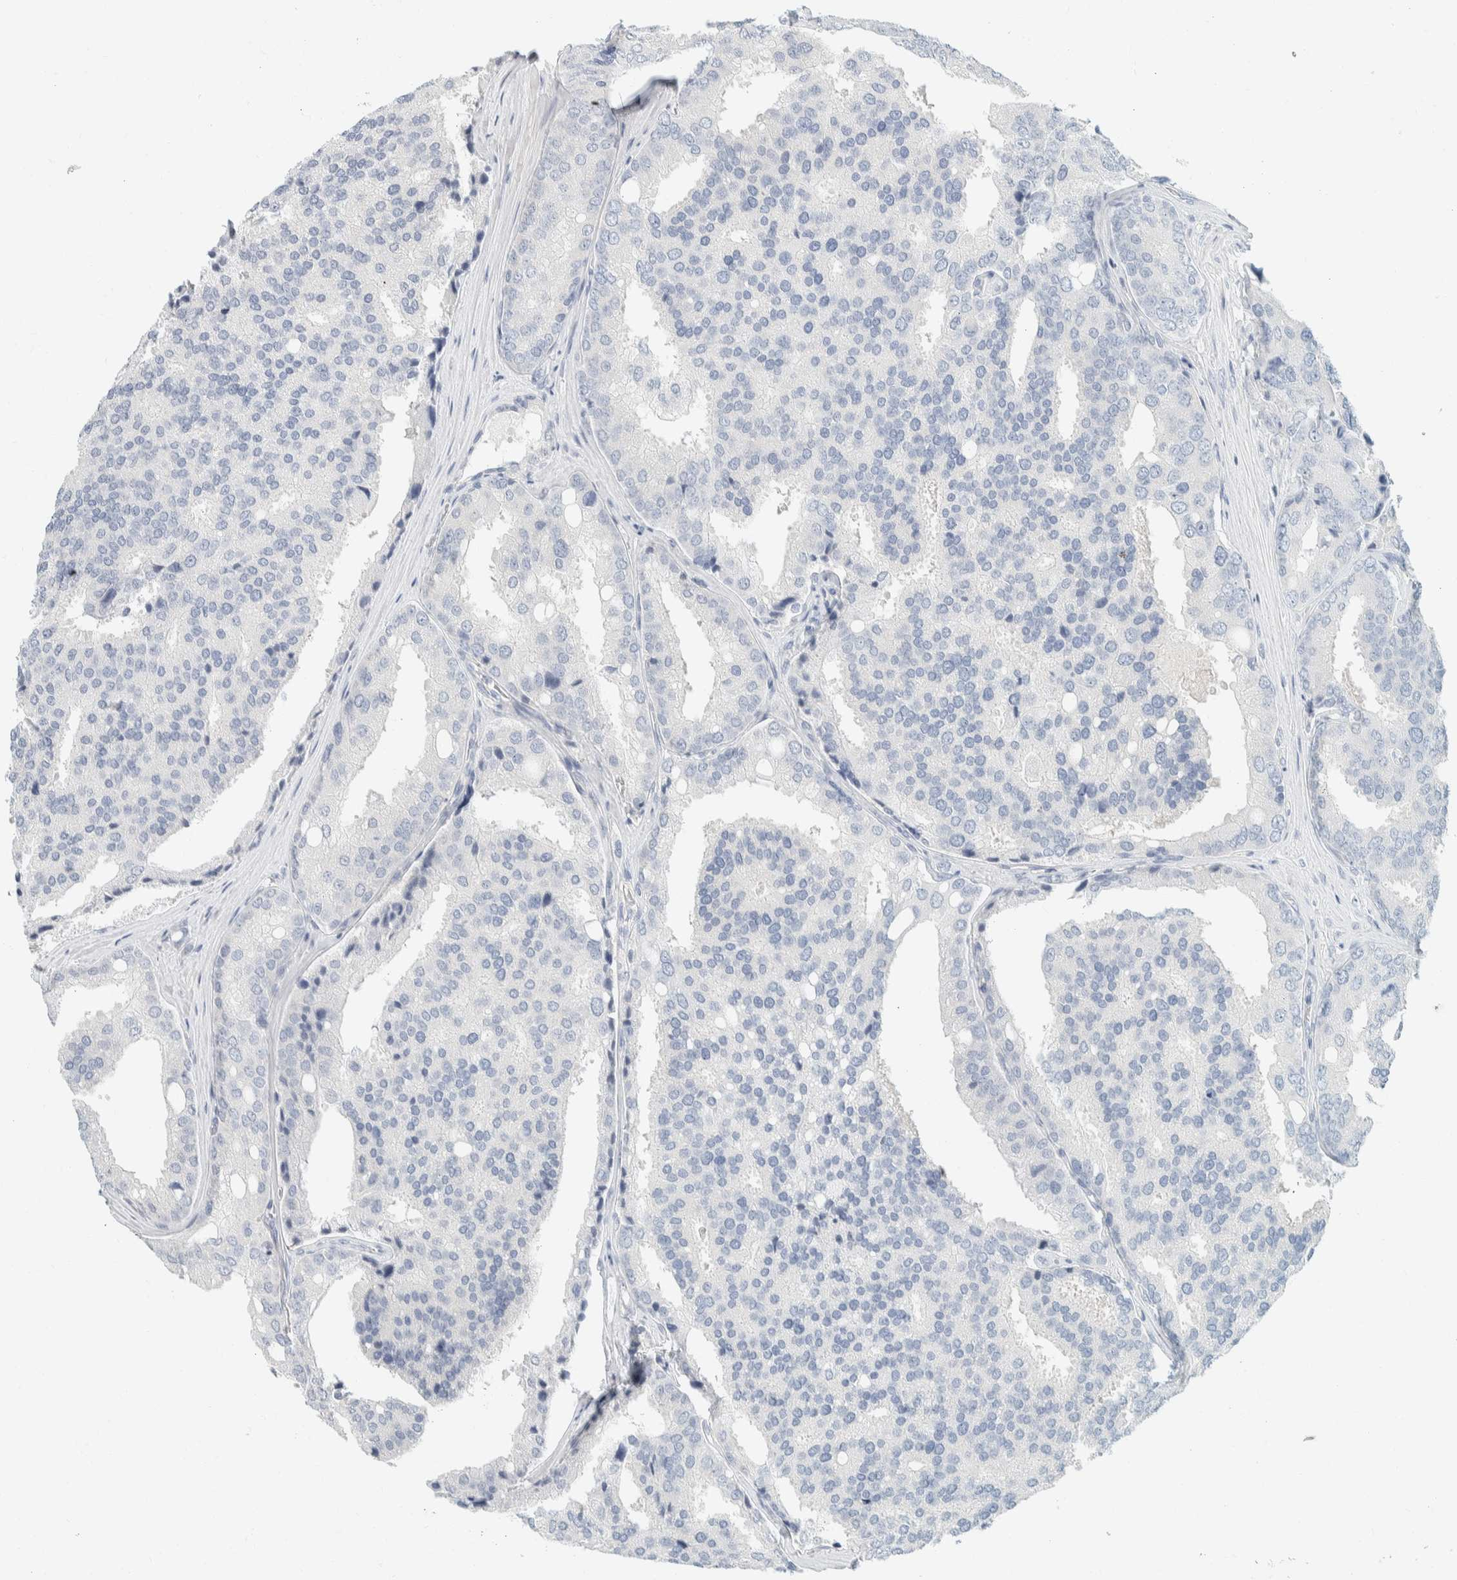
{"staining": {"intensity": "negative", "quantity": "none", "location": "none"}, "tissue": "prostate cancer", "cell_type": "Tumor cells", "image_type": "cancer", "snomed": [{"axis": "morphology", "description": "Adenocarcinoma, High grade"}, {"axis": "topography", "description": "Prostate"}], "caption": "IHC micrograph of adenocarcinoma (high-grade) (prostate) stained for a protein (brown), which exhibits no staining in tumor cells.", "gene": "ALOX12B", "patient": {"sex": "male", "age": 50}}